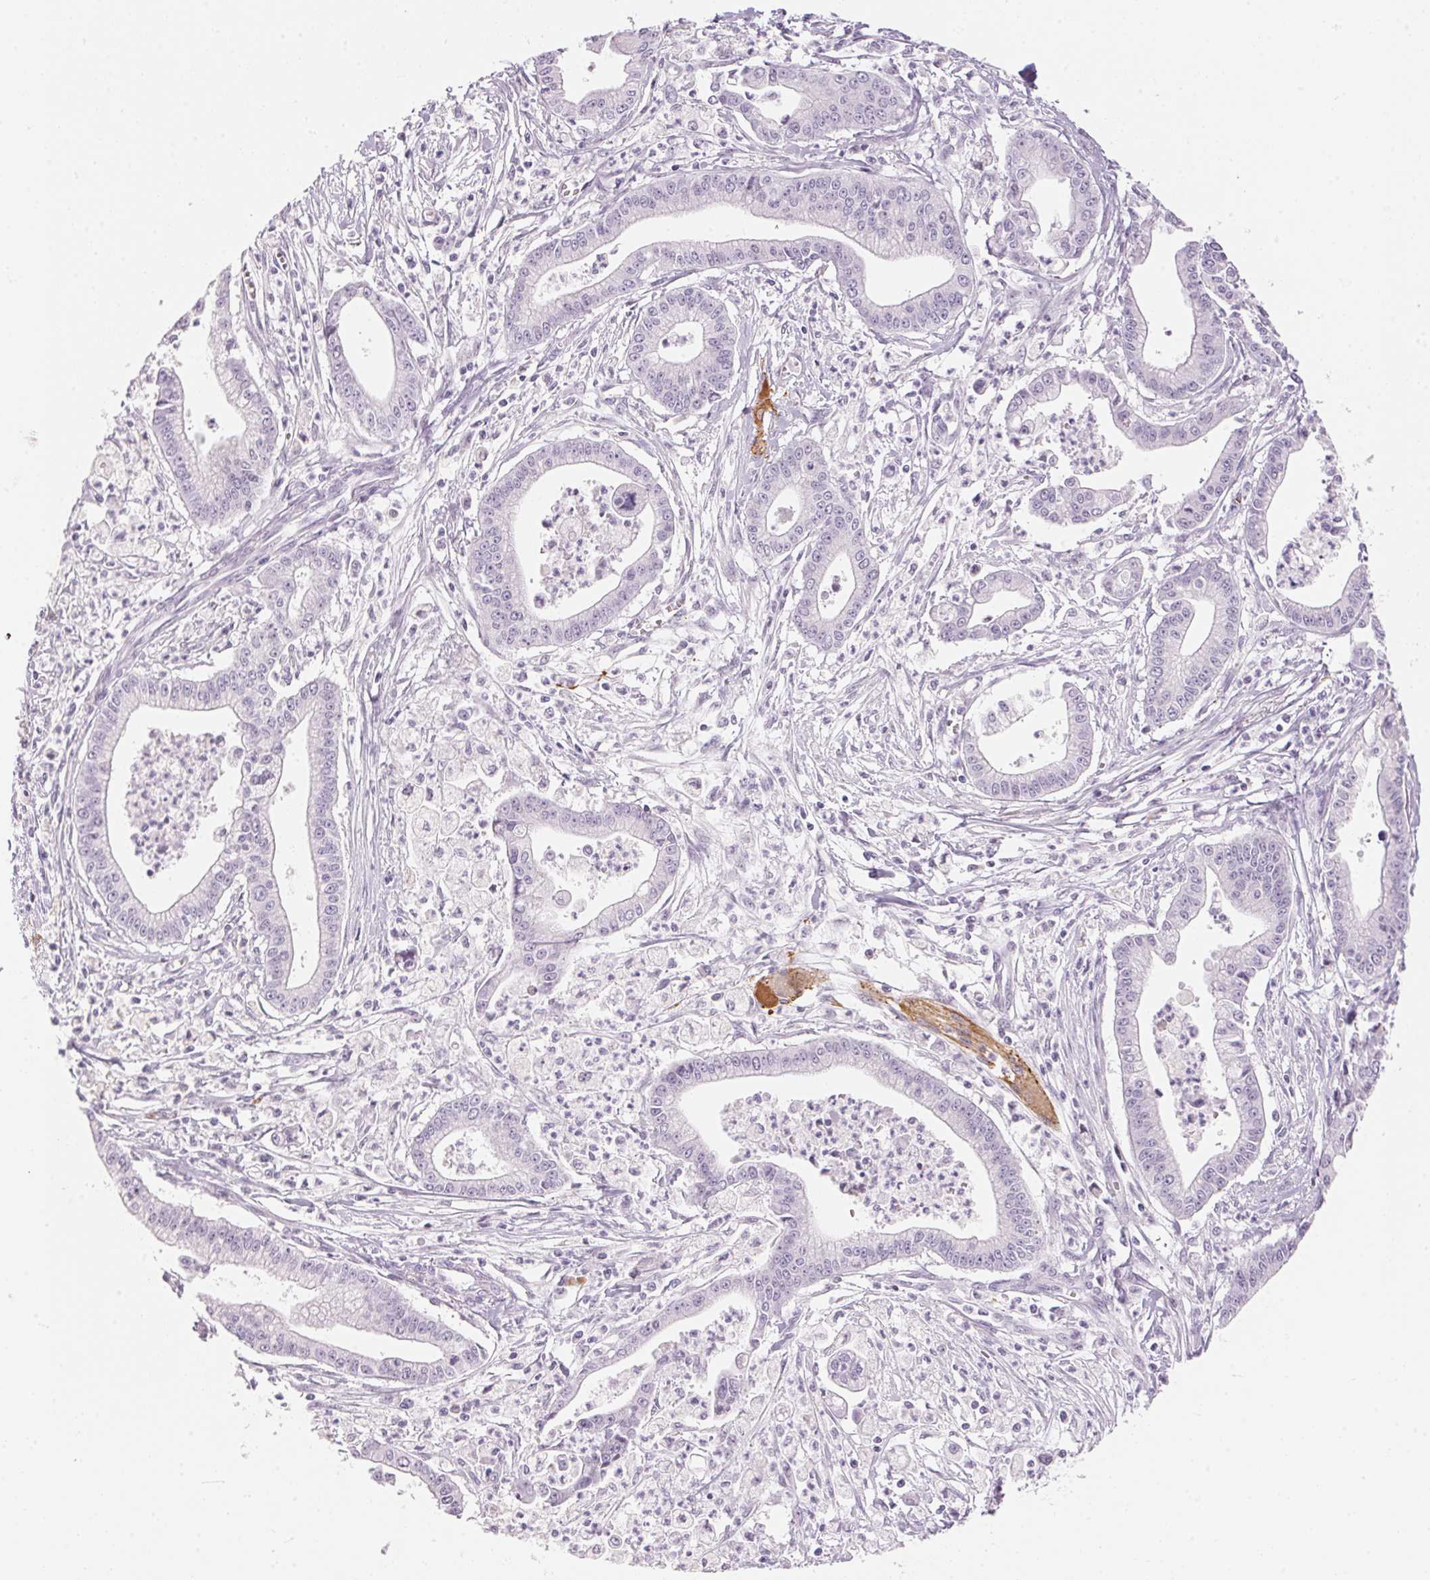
{"staining": {"intensity": "negative", "quantity": "none", "location": "none"}, "tissue": "pancreatic cancer", "cell_type": "Tumor cells", "image_type": "cancer", "snomed": [{"axis": "morphology", "description": "Adenocarcinoma, NOS"}, {"axis": "topography", "description": "Pancreas"}], "caption": "Immunohistochemical staining of pancreatic adenocarcinoma shows no significant positivity in tumor cells.", "gene": "CADPS", "patient": {"sex": "female", "age": 65}}